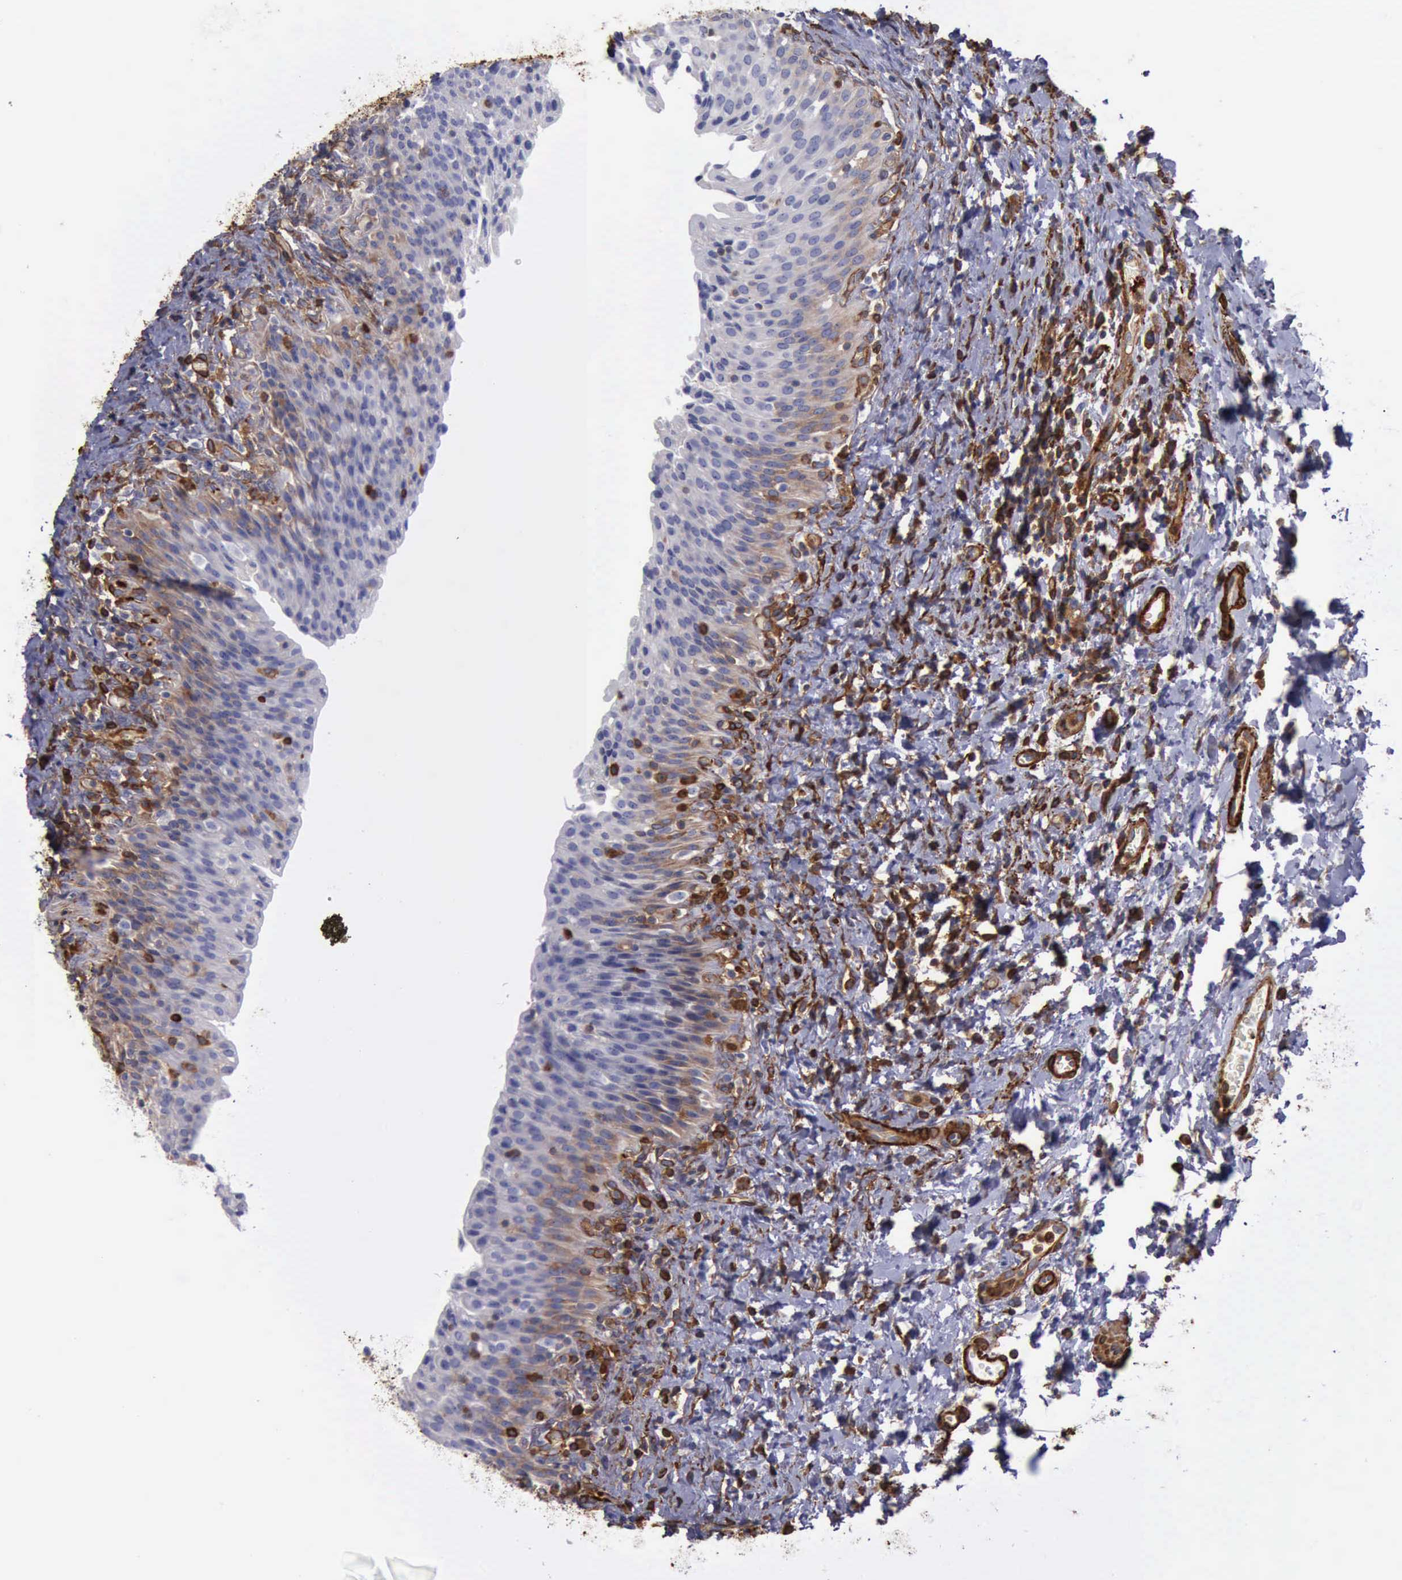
{"staining": {"intensity": "moderate", "quantity": "25%-75%", "location": "cytoplasmic/membranous"}, "tissue": "urinary bladder", "cell_type": "Urothelial cells", "image_type": "normal", "snomed": [{"axis": "morphology", "description": "Normal tissue, NOS"}, {"axis": "topography", "description": "Urinary bladder"}], "caption": "Immunohistochemistry micrograph of unremarkable urinary bladder stained for a protein (brown), which displays medium levels of moderate cytoplasmic/membranous expression in about 25%-75% of urothelial cells.", "gene": "FLNA", "patient": {"sex": "male", "age": 51}}